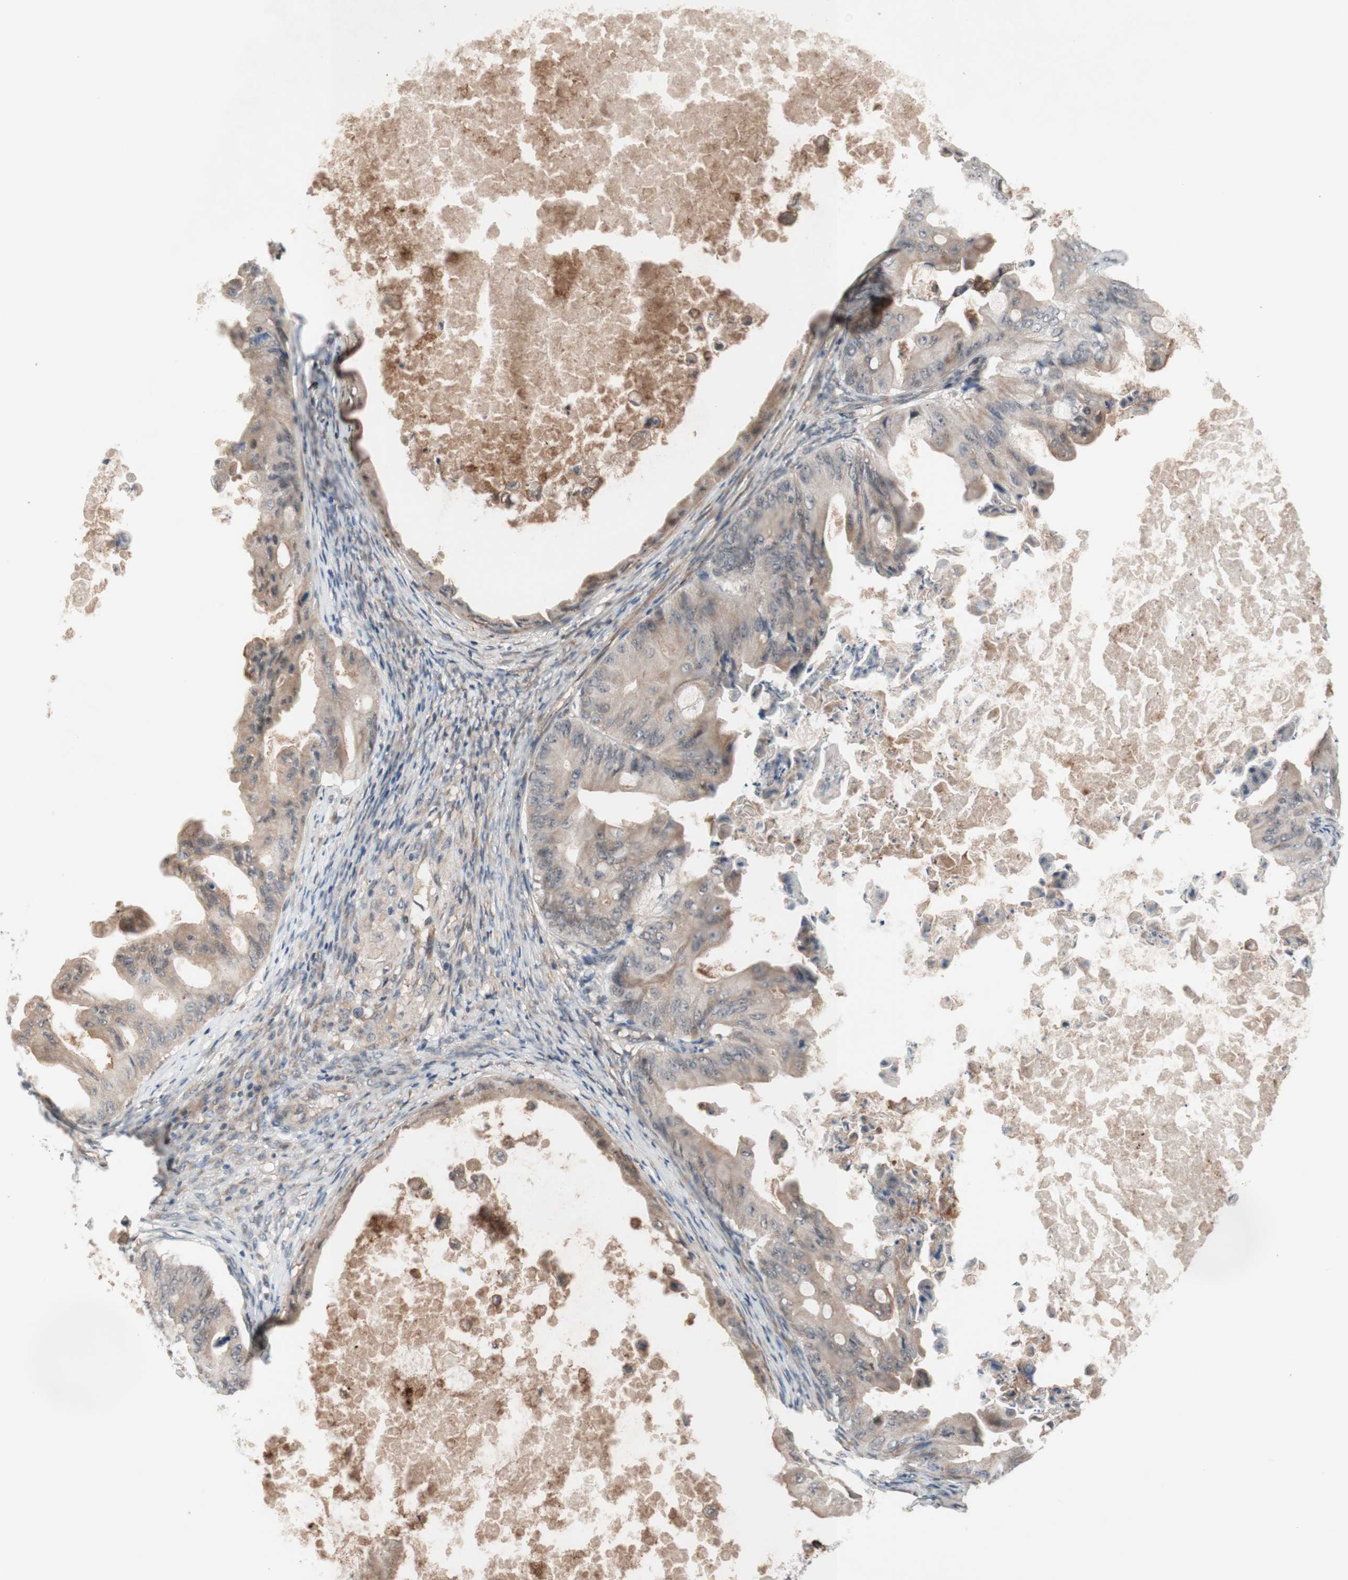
{"staining": {"intensity": "weak", "quantity": ">75%", "location": "cytoplasmic/membranous"}, "tissue": "ovarian cancer", "cell_type": "Tumor cells", "image_type": "cancer", "snomed": [{"axis": "morphology", "description": "Cystadenocarcinoma, mucinous, NOS"}, {"axis": "topography", "description": "Ovary"}], "caption": "Ovarian cancer stained with a brown dye exhibits weak cytoplasmic/membranous positive expression in approximately >75% of tumor cells.", "gene": "CD55", "patient": {"sex": "female", "age": 37}}